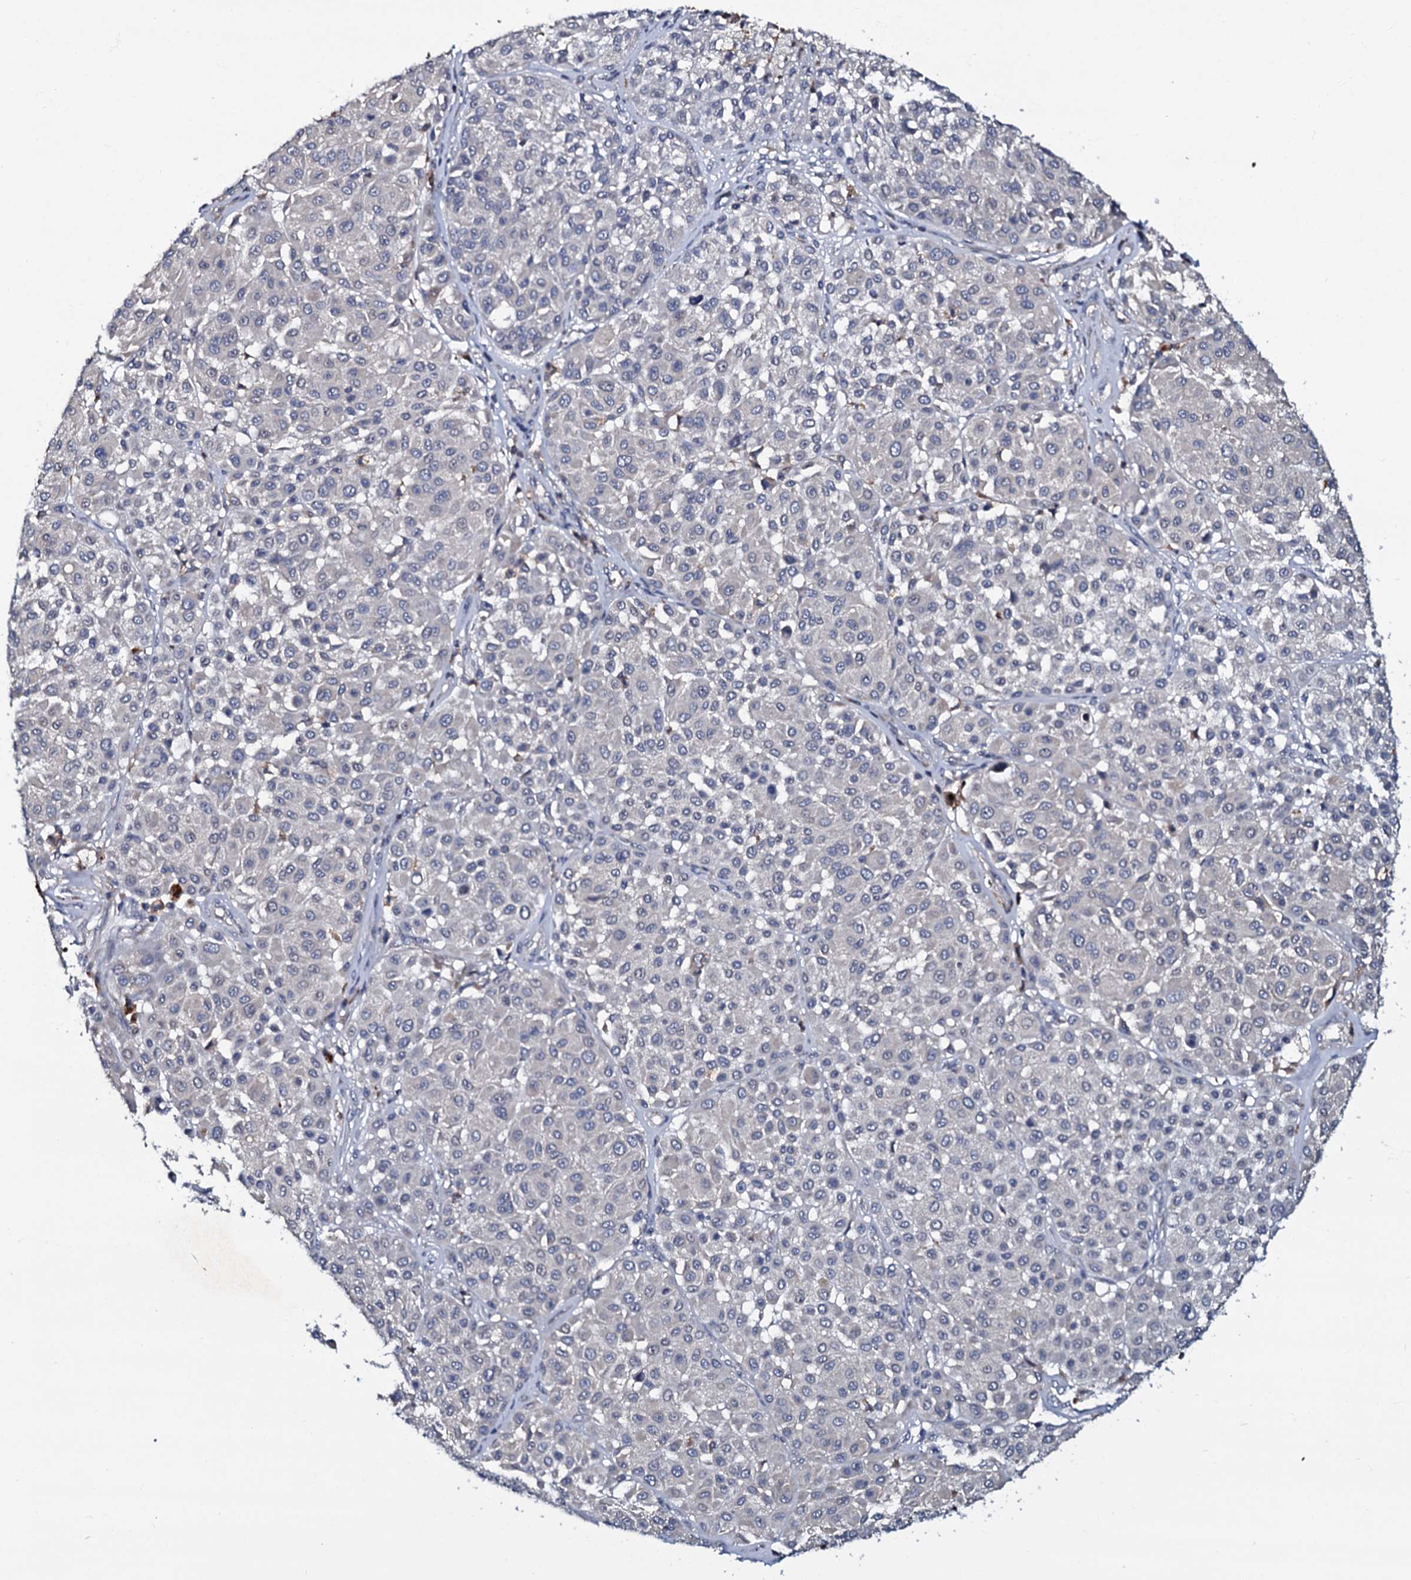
{"staining": {"intensity": "negative", "quantity": "none", "location": "none"}, "tissue": "melanoma", "cell_type": "Tumor cells", "image_type": "cancer", "snomed": [{"axis": "morphology", "description": "Malignant melanoma, Metastatic site"}, {"axis": "topography", "description": "Soft tissue"}], "caption": "Melanoma stained for a protein using immunohistochemistry displays no staining tumor cells.", "gene": "CPNE2", "patient": {"sex": "male", "age": 41}}